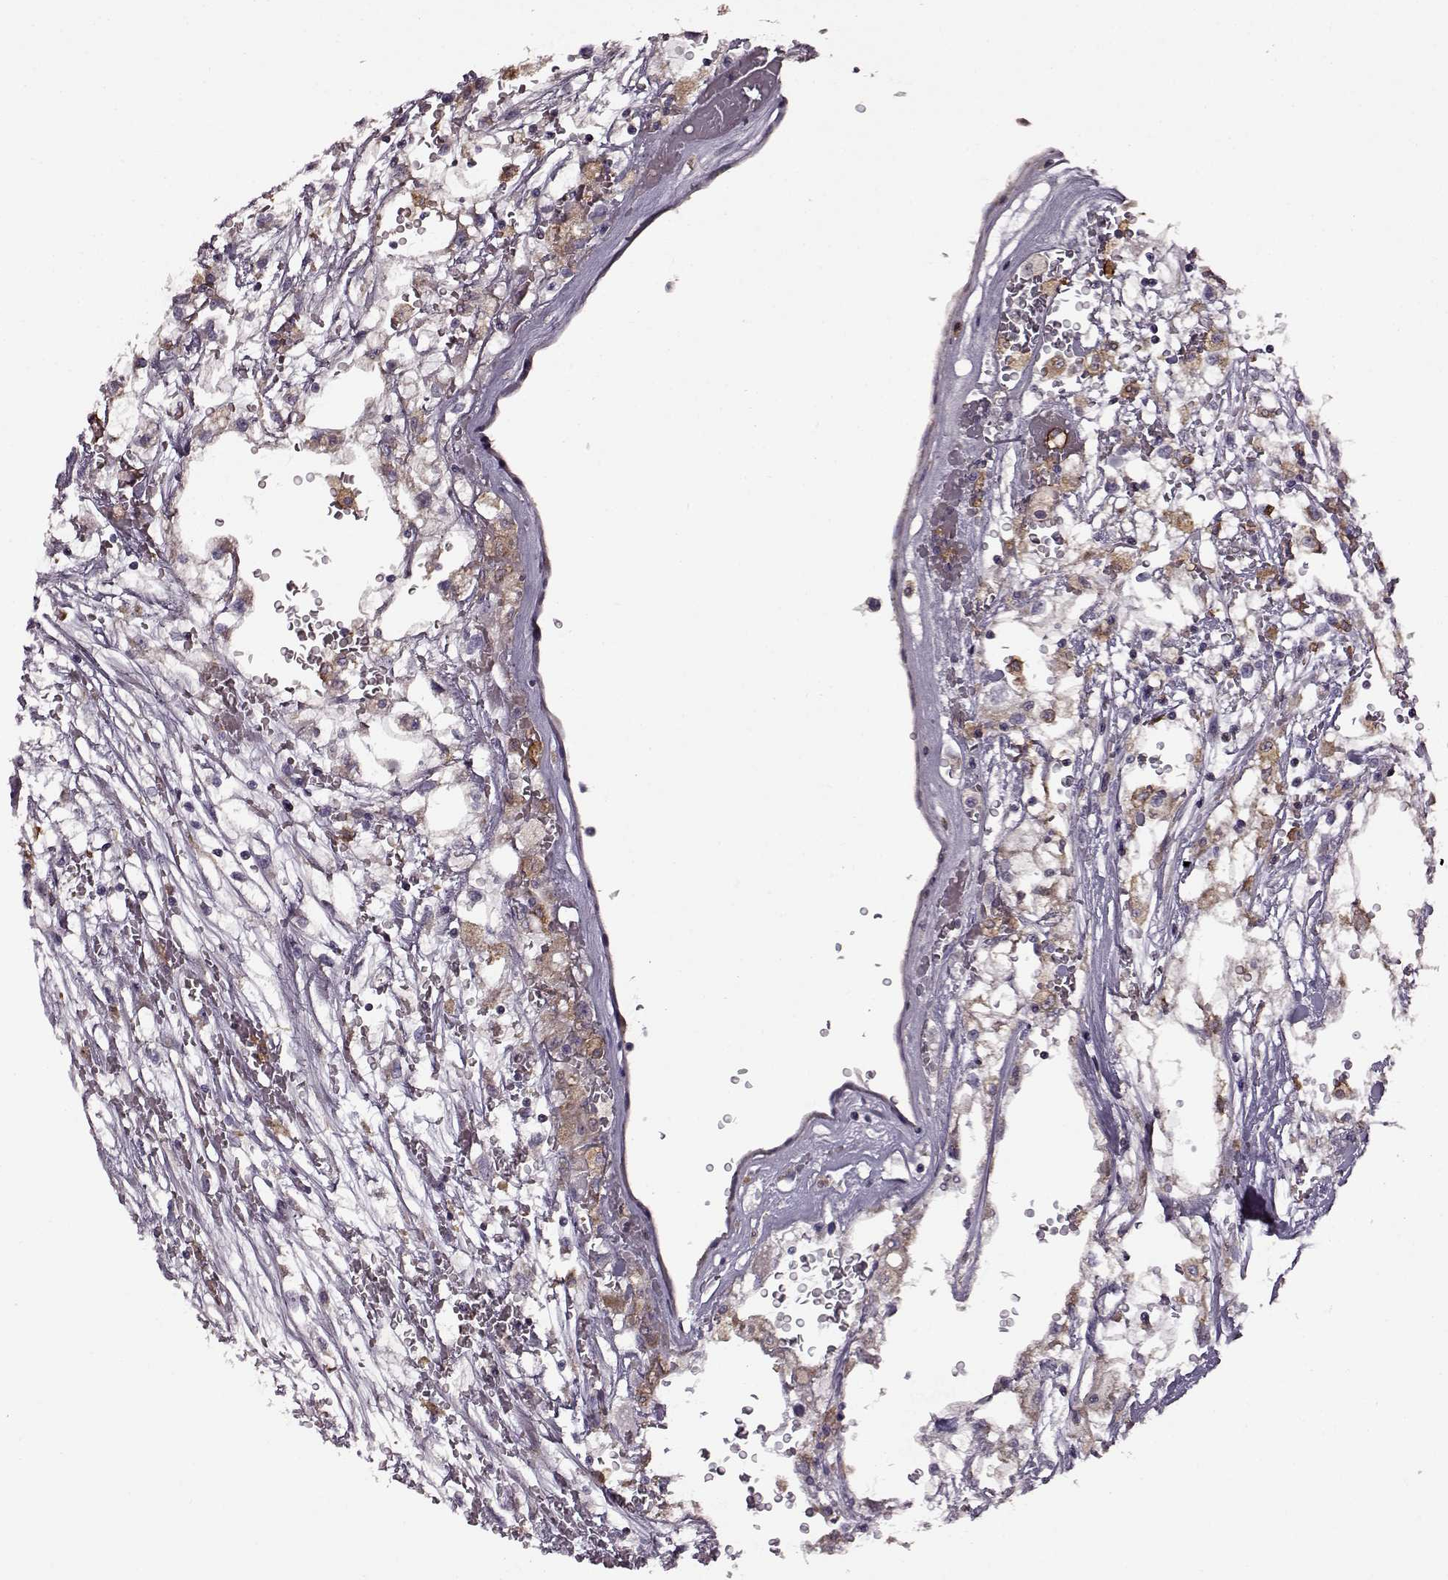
{"staining": {"intensity": "moderate", "quantity": ">75%", "location": "cytoplasmic/membranous"}, "tissue": "renal cancer", "cell_type": "Tumor cells", "image_type": "cancer", "snomed": [{"axis": "morphology", "description": "Adenocarcinoma, NOS"}, {"axis": "topography", "description": "Kidney"}], "caption": "Moderate cytoplasmic/membranous protein staining is identified in about >75% of tumor cells in adenocarcinoma (renal).", "gene": "MTSS1", "patient": {"sex": "male", "age": 59}}